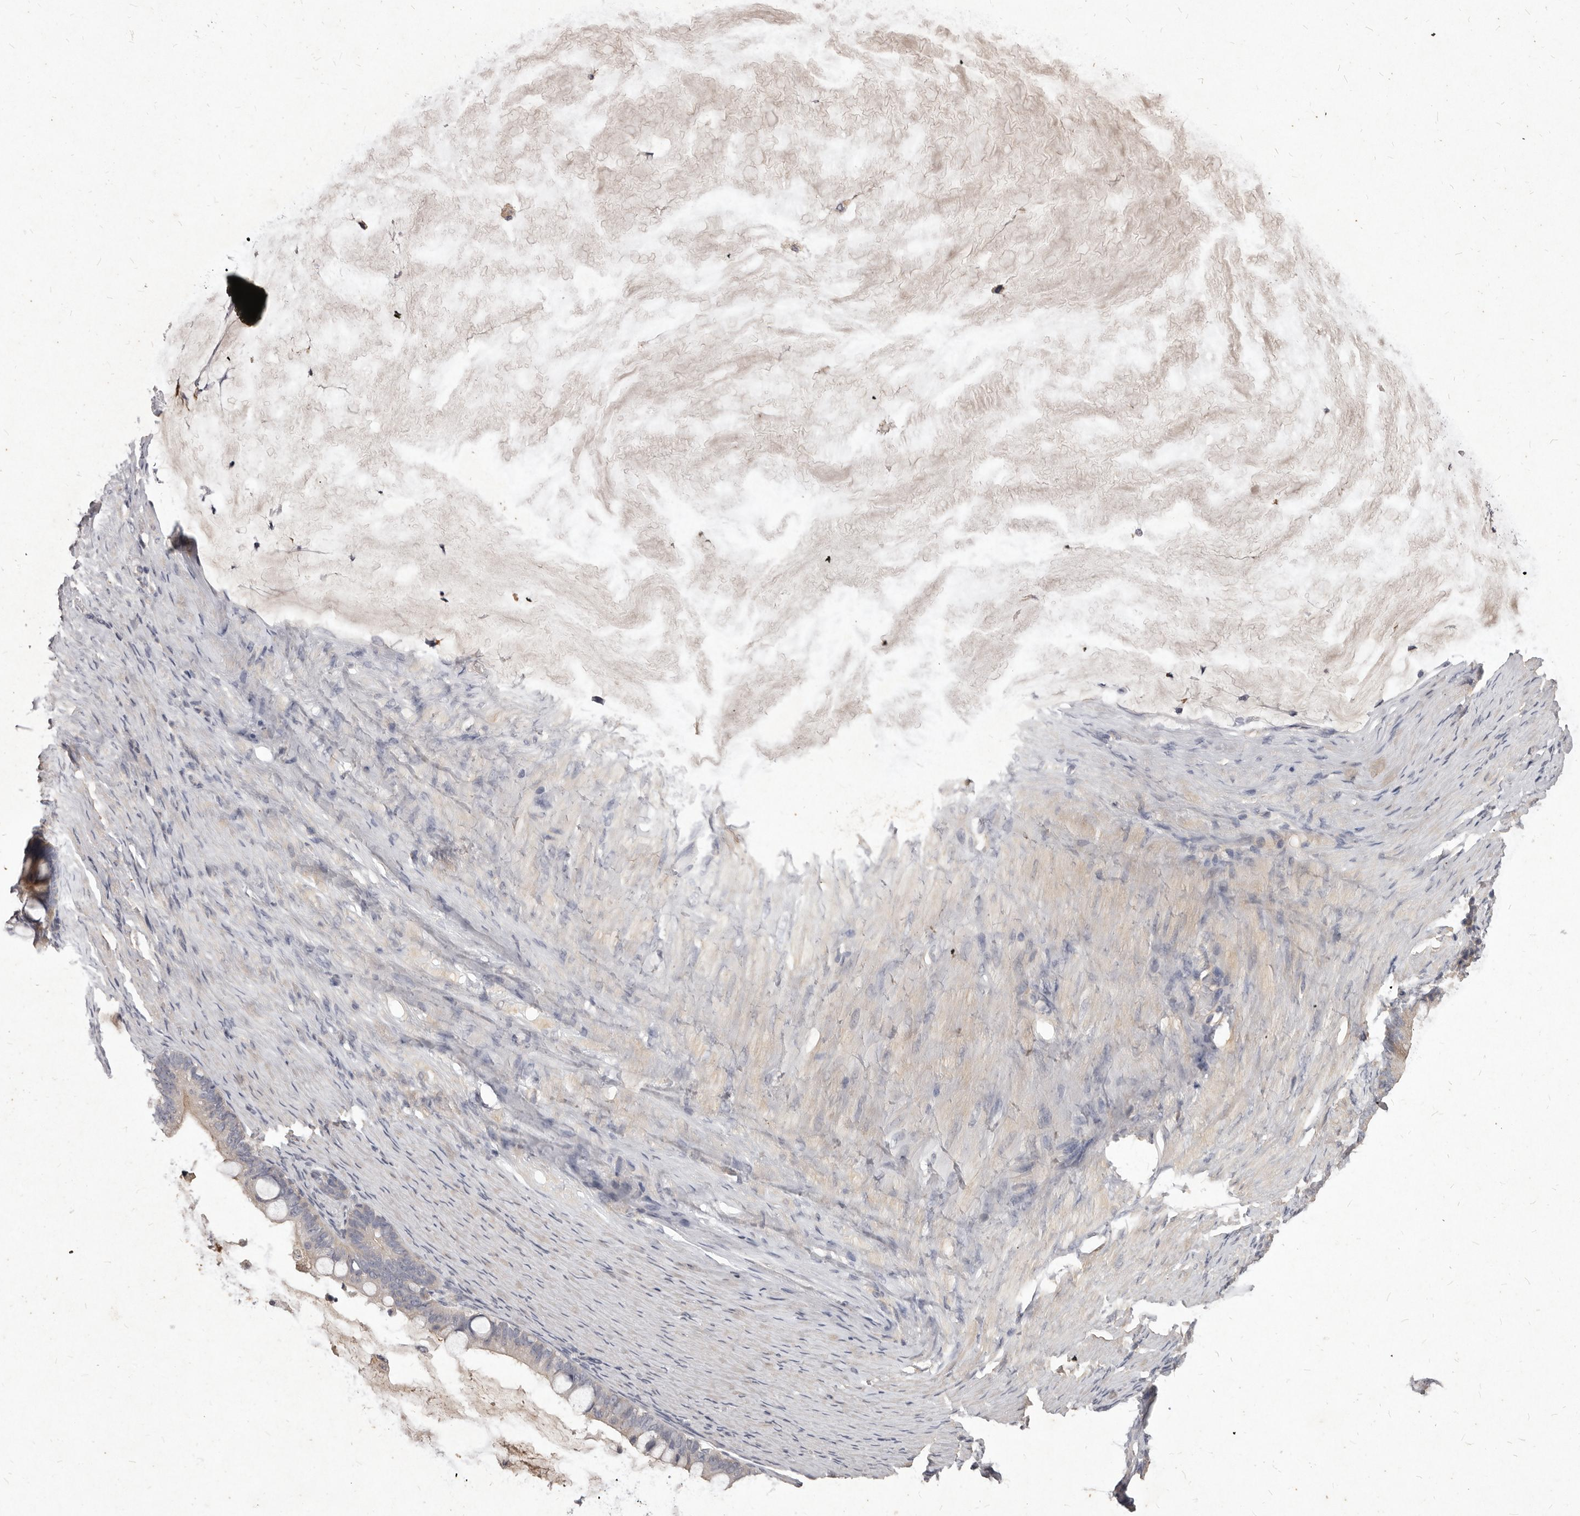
{"staining": {"intensity": "weak", "quantity": "<25%", "location": "cytoplasmic/membranous"}, "tissue": "ovarian cancer", "cell_type": "Tumor cells", "image_type": "cancer", "snomed": [{"axis": "morphology", "description": "Cystadenocarcinoma, mucinous, NOS"}, {"axis": "topography", "description": "Ovary"}], "caption": "An image of human ovarian mucinous cystadenocarcinoma is negative for staining in tumor cells.", "gene": "GPRC5C", "patient": {"sex": "female", "age": 61}}